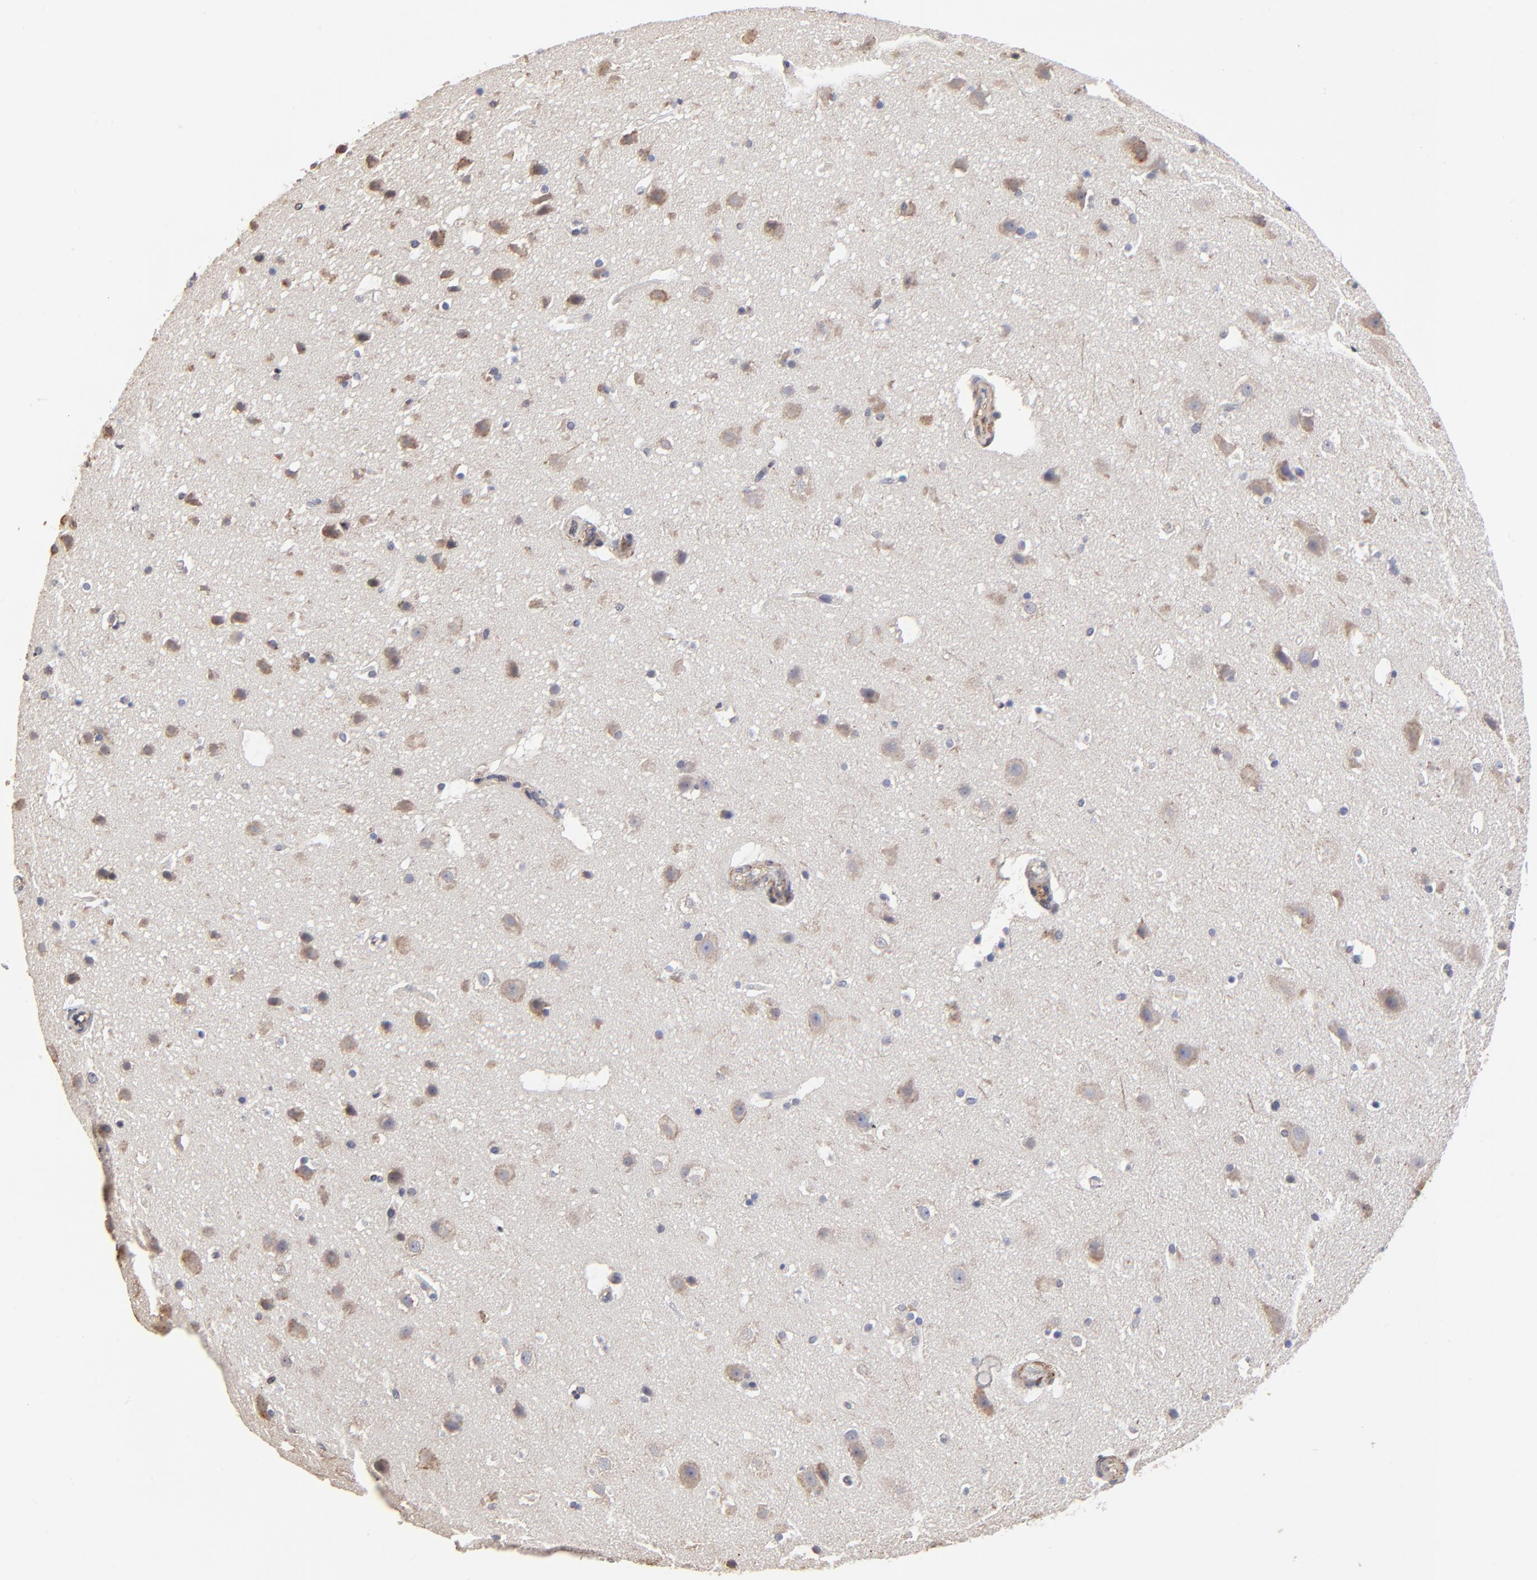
{"staining": {"intensity": "weak", "quantity": ">75%", "location": "cytoplasmic/membranous"}, "tissue": "cerebral cortex", "cell_type": "Endothelial cells", "image_type": "normal", "snomed": [{"axis": "morphology", "description": "Normal tissue, NOS"}, {"axis": "topography", "description": "Cerebral cortex"}], "caption": "Human cerebral cortex stained with a brown dye demonstrates weak cytoplasmic/membranous positive expression in approximately >75% of endothelial cells.", "gene": "ELP2", "patient": {"sex": "male", "age": 45}}